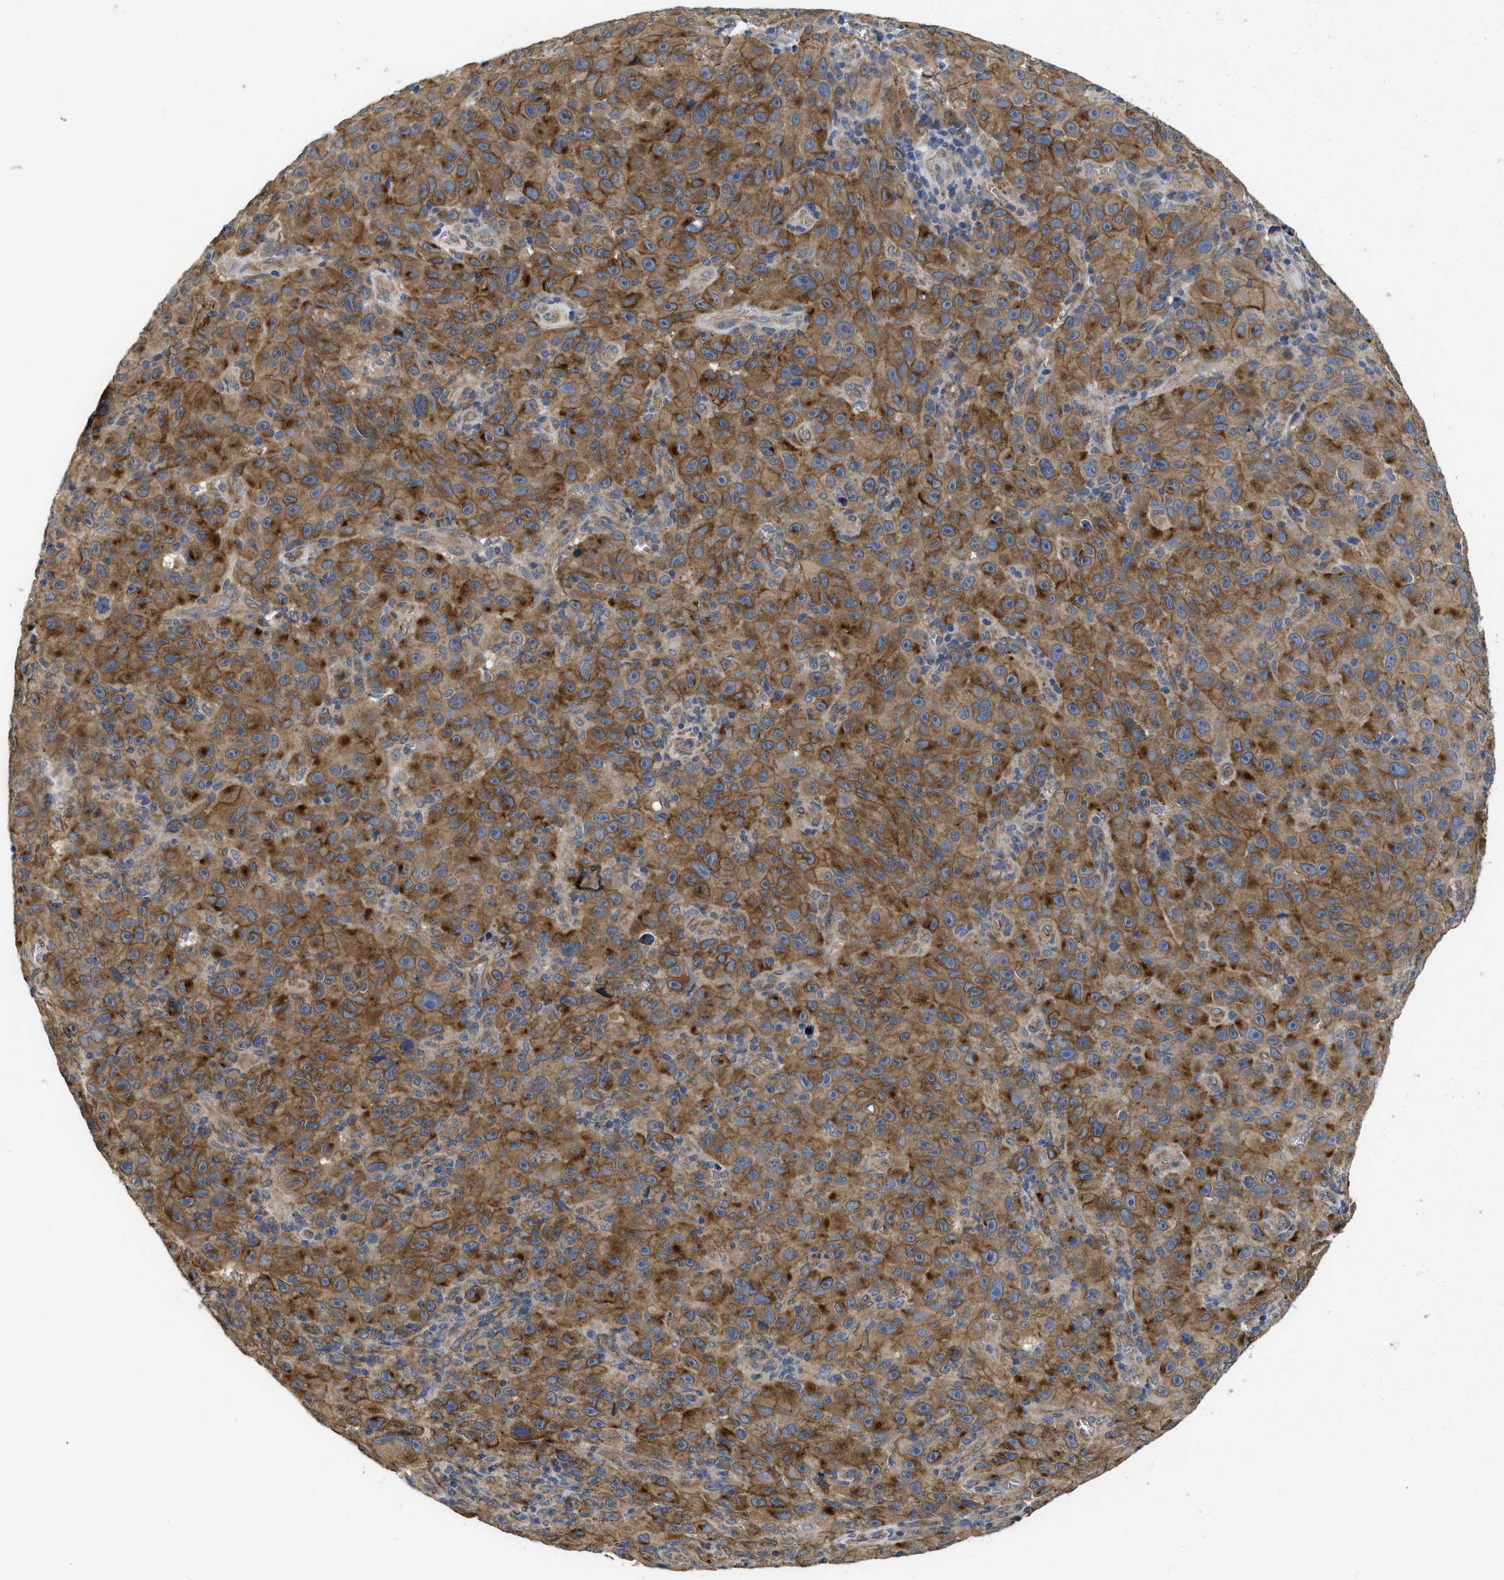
{"staining": {"intensity": "moderate", "quantity": ">75%", "location": "cytoplasmic/membranous"}, "tissue": "melanoma", "cell_type": "Tumor cells", "image_type": "cancer", "snomed": [{"axis": "morphology", "description": "Malignant melanoma, NOS"}, {"axis": "topography", "description": "Skin"}], "caption": "The histopathology image exhibits staining of melanoma, revealing moderate cytoplasmic/membranous protein expression (brown color) within tumor cells. The protein of interest is stained brown, and the nuclei are stained in blue (DAB (3,3'-diaminobenzidine) IHC with brightfield microscopy, high magnification).", "gene": "PKD2", "patient": {"sex": "female", "age": 82}}